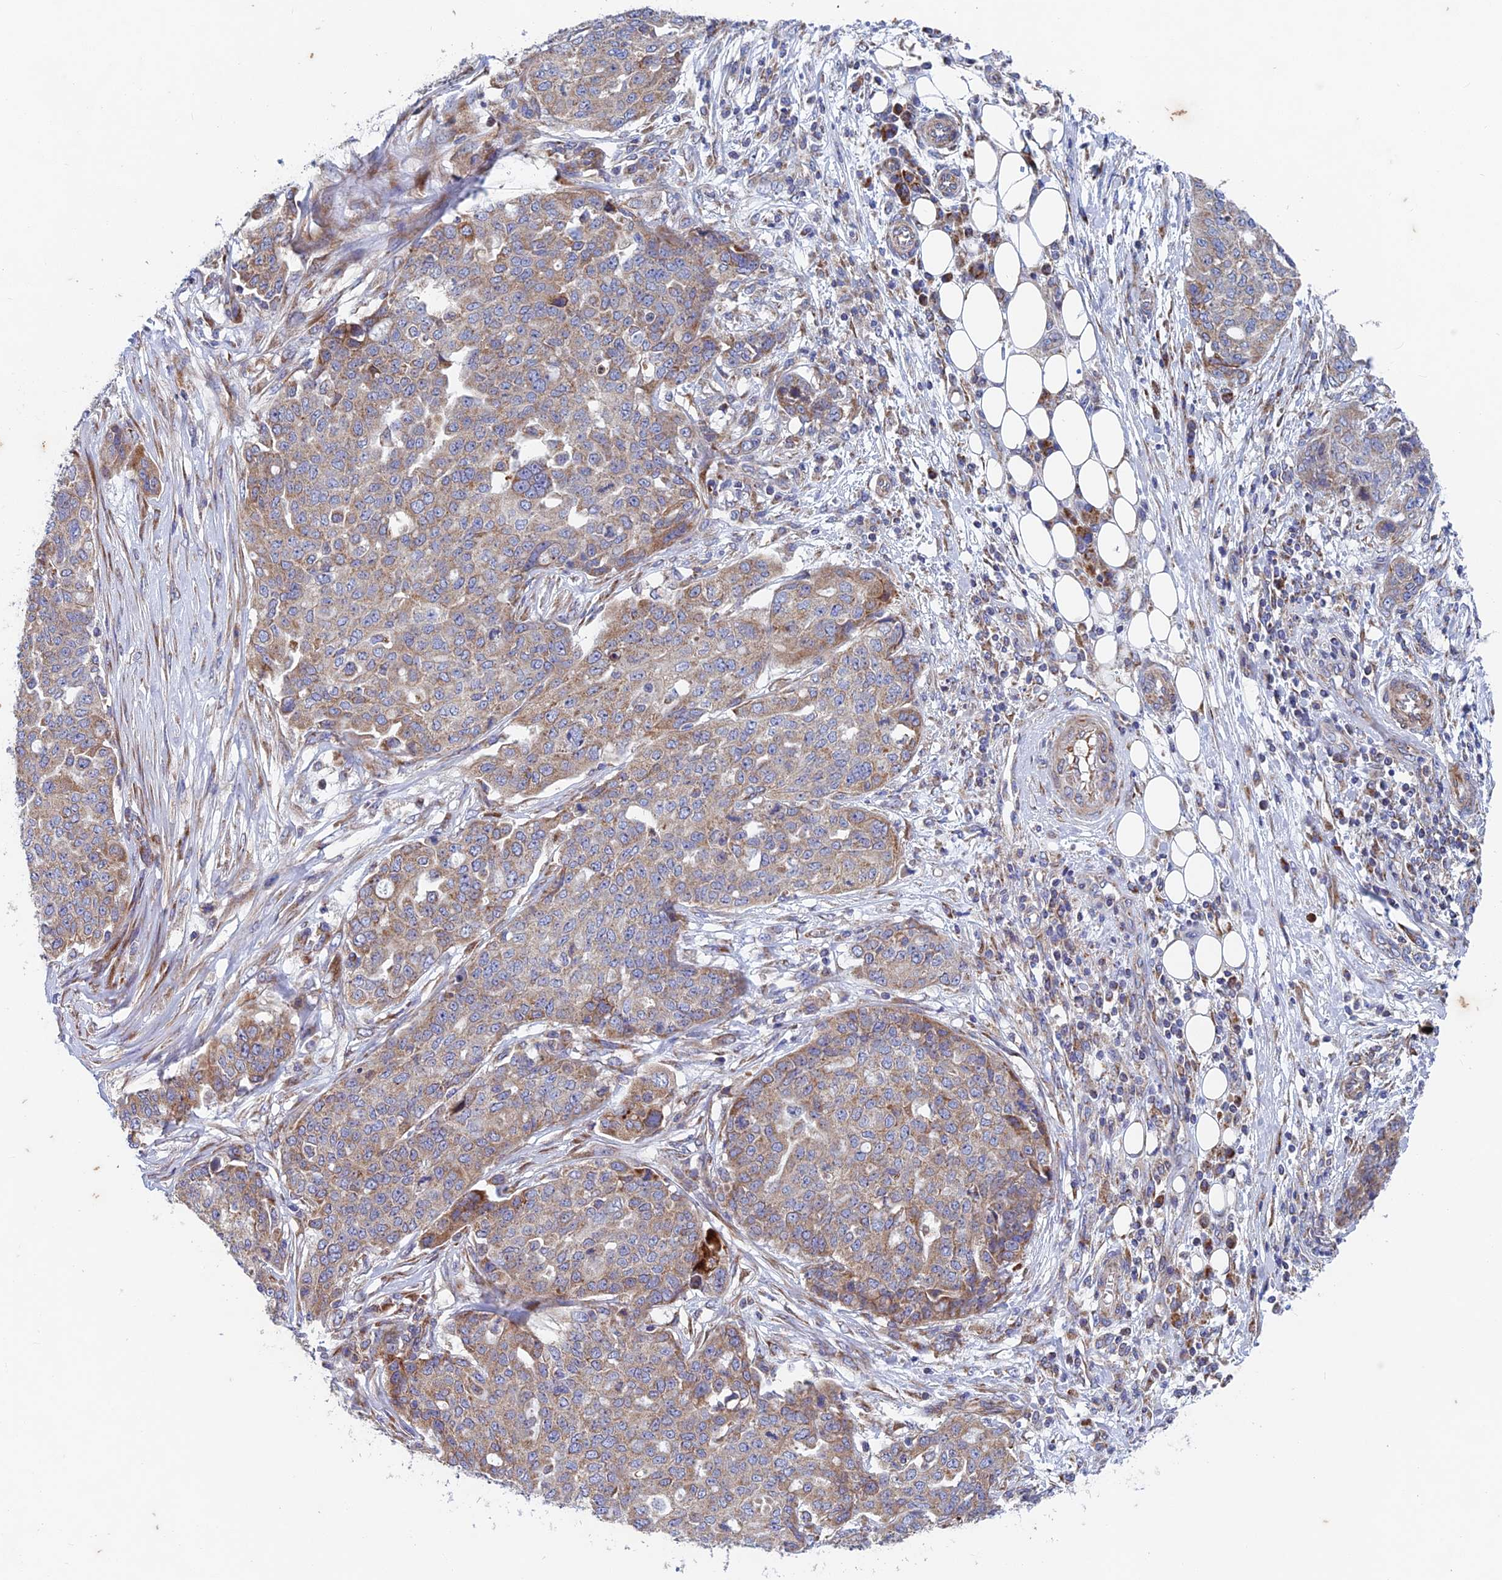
{"staining": {"intensity": "weak", "quantity": "25%-75%", "location": "cytoplasmic/membranous"}, "tissue": "ovarian cancer", "cell_type": "Tumor cells", "image_type": "cancer", "snomed": [{"axis": "morphology", "description": "Cystadenocarcinoma, serous, NOS"}, {"axis": "topography", "description": "Soft tissue"}, {"axis": "topography", "description": "Ovary"}], "caption": "This is an image of immunohistochemistry staining of ovarian serous cystadenocarcinoma, which shows weak positivity in the cytoplasmic/membranous of tumor cells.", "gene": "AP4S1", "patient": {"sex": "female", "age": 57}}